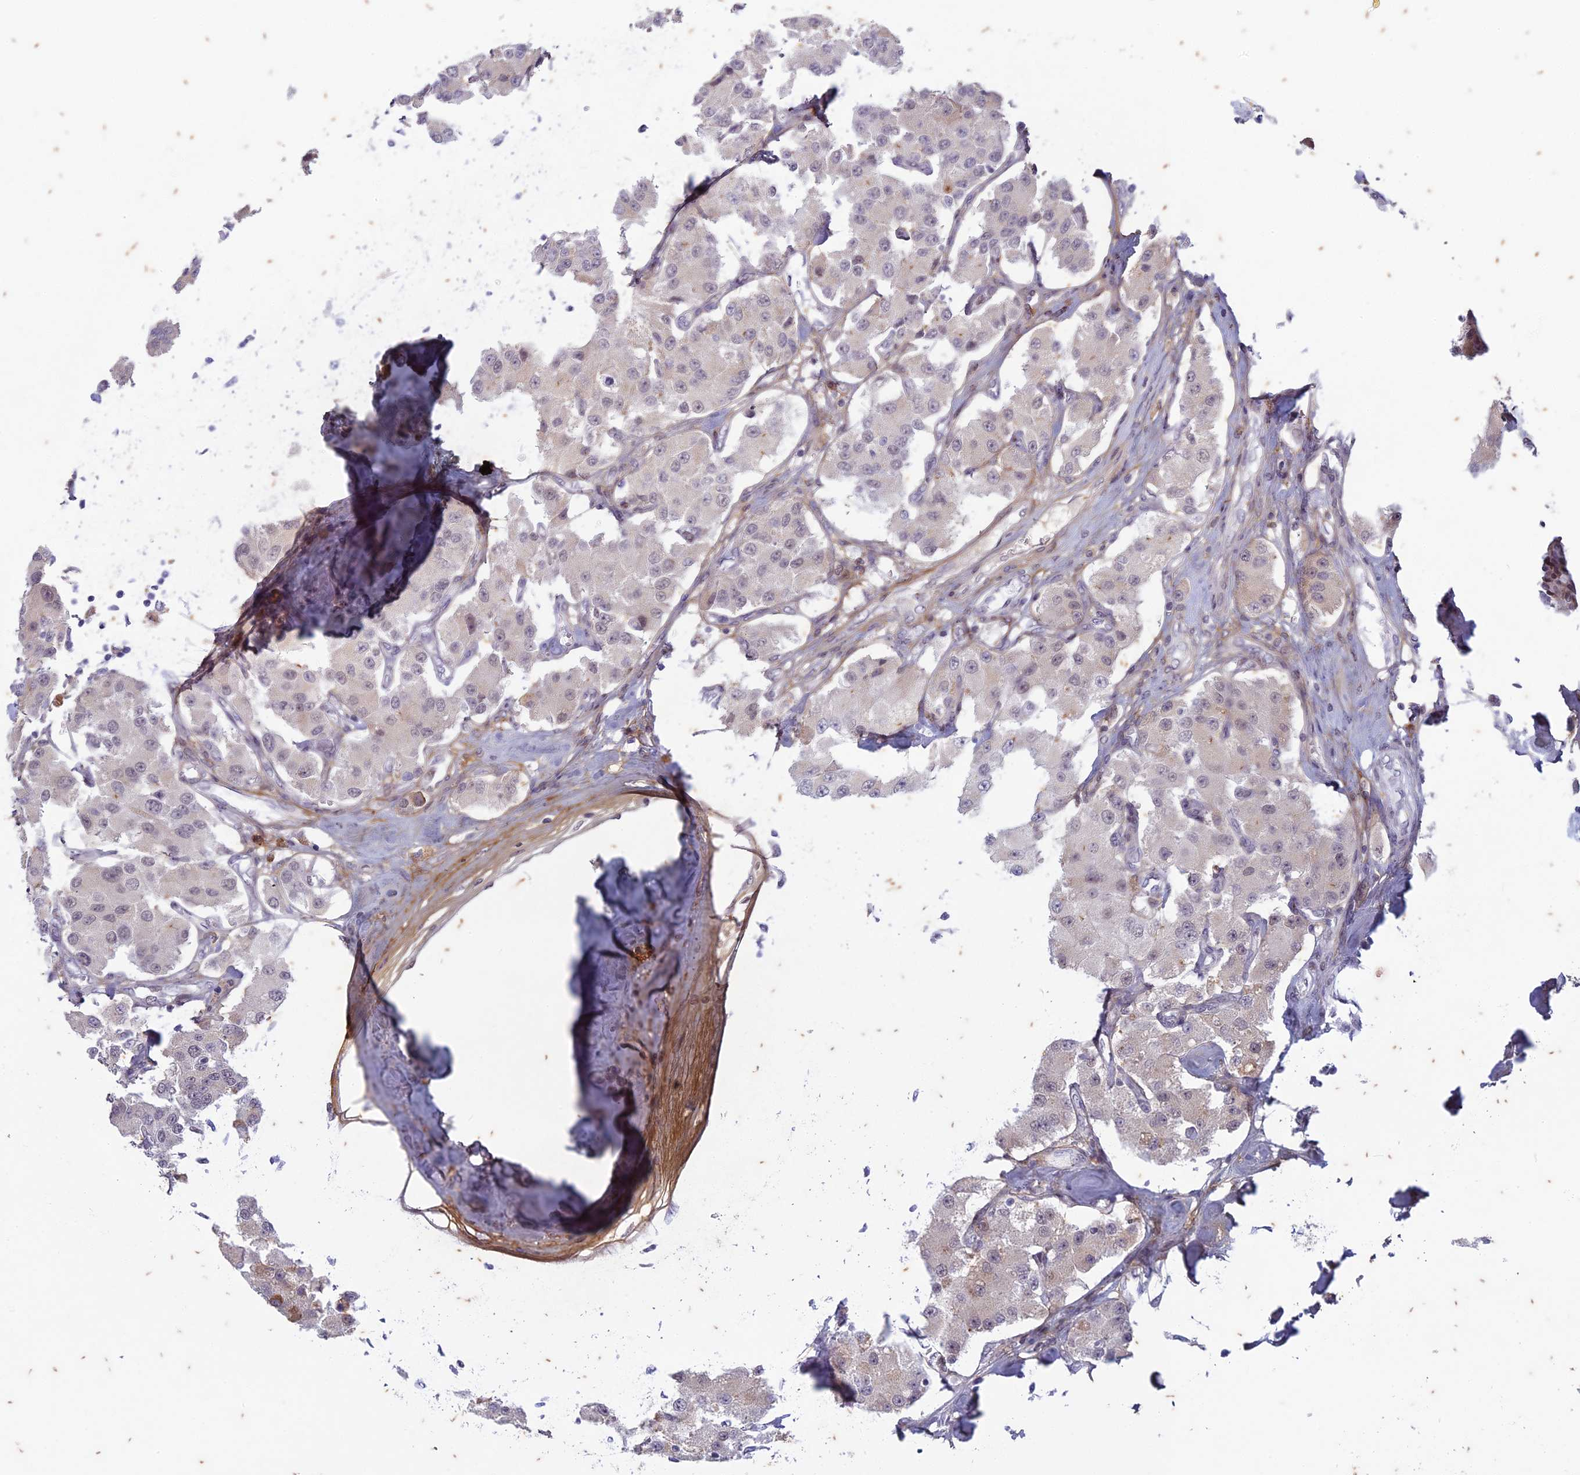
{"staining": {"intensity": "weak", "quantity": "25%-75%", "location": "nuclear"}, "tissue": "carcinoid", "cell_type": "Tumor cells", "image_type": "cancer", "snomed": [{"axis": "morphology", "description": "Carcinoid, malignant, NOS"}, {"axis": "topography", "description": "Pancreas"}], "caption": "IHC (DAB) staining of malignant carcinoid shows weak nuclear protein expression in approximately 25%-75% of tumor cells.", "gene": "PABPN1L", "patient": {"sex": "male", "age": 41}}